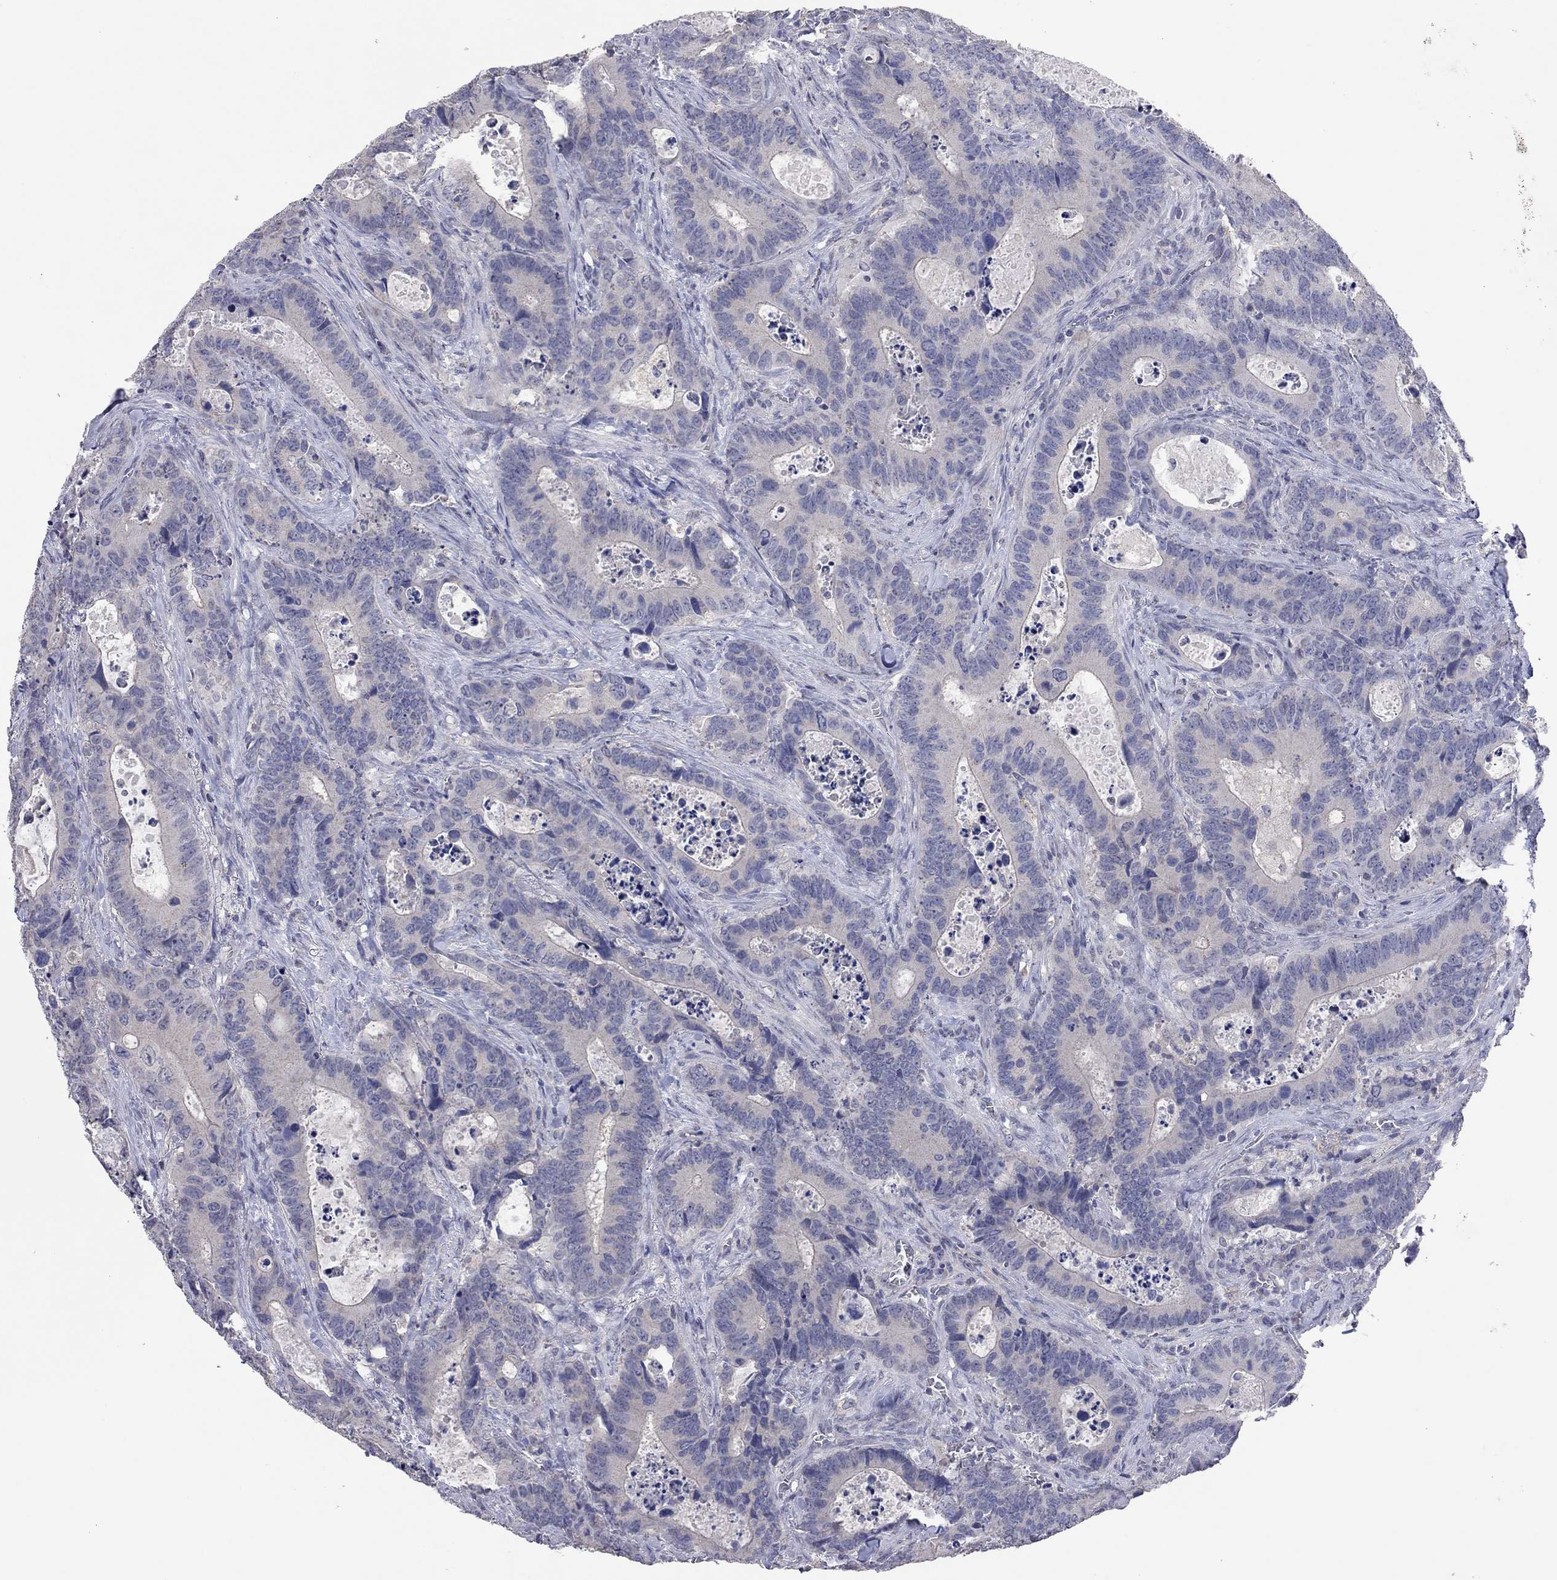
{"staining": {"intensity": "negative", "quantity": "none", "location": "none"}, "tissue": "colorectal cancer", "cell_type": "Tumor cells", "image_type": "cancer", "snomed": [{"axis": "morphology", "description": "Adenocarcinoma, NOS"}, {"axis": "topography", "description": "Colon"}], "caption": "IHC of human colorectal cancer (adenocarcinoma) reveals no staining in tumor cells.", "gene": "MMP13", "patient": {"sex": "female", "age": 82}}